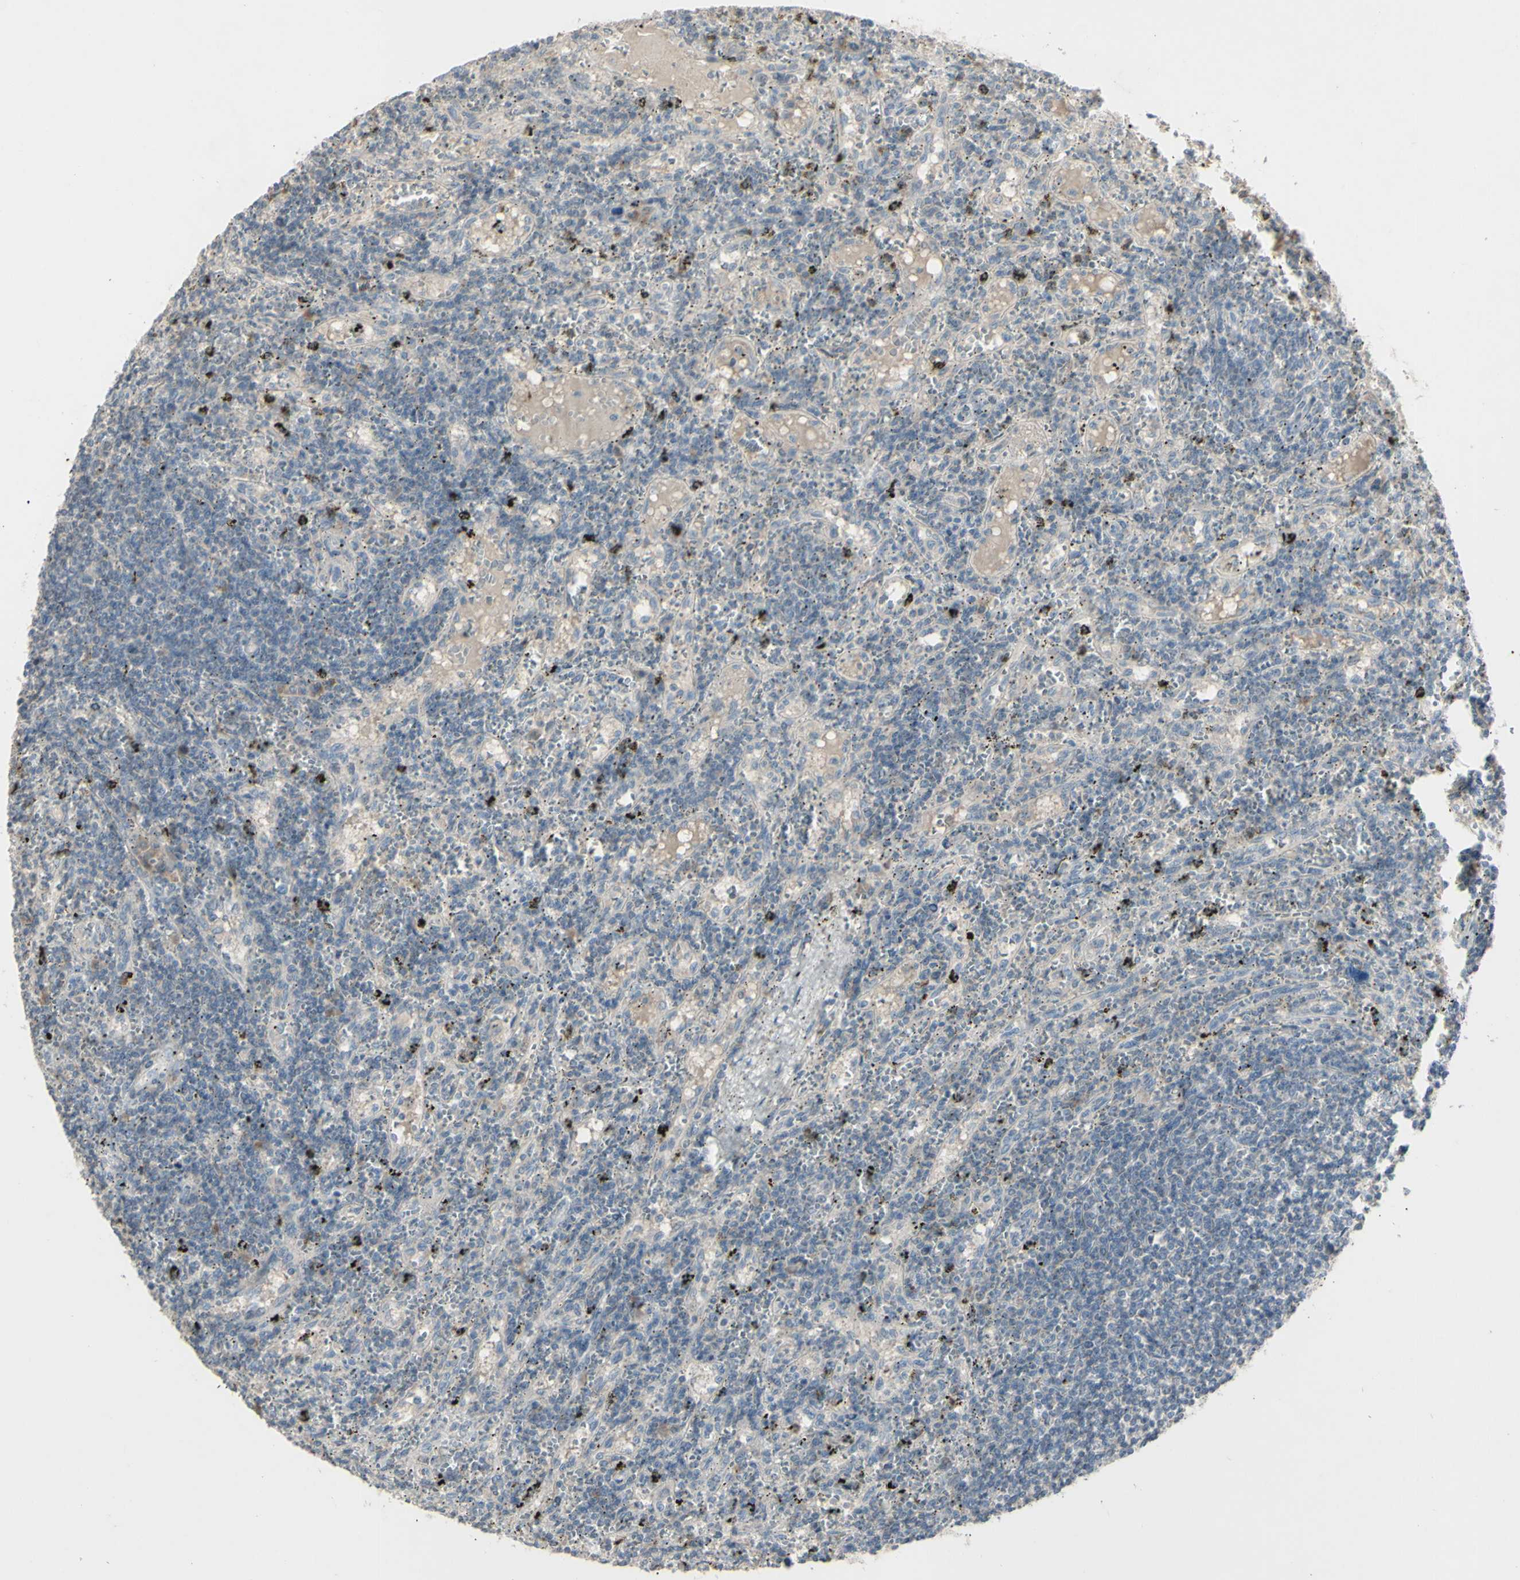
{"staining": {"intensity": "negative", "quantity": "none", "location": "none"}, "tissue": "lymphoma", "cell_type": "Tumor cells", "image_type": "cancer", "snomed": [{"axis": "morphology", "description": "Malignant lymphoma, non-Hodgkin's type, Low grade"}, {"axis": "topography", "description": "Spleen"}], "caption": "Photomicrograph shows no significant protein positivity in tumor cells of lymphoma. (DAB (3,3'-diaminobenzidine) immunohistochemistry (IHC) with hematoxylin counter stain).", "gene": "PIAS4", "patient": {"sex": "male", "age": 76}}